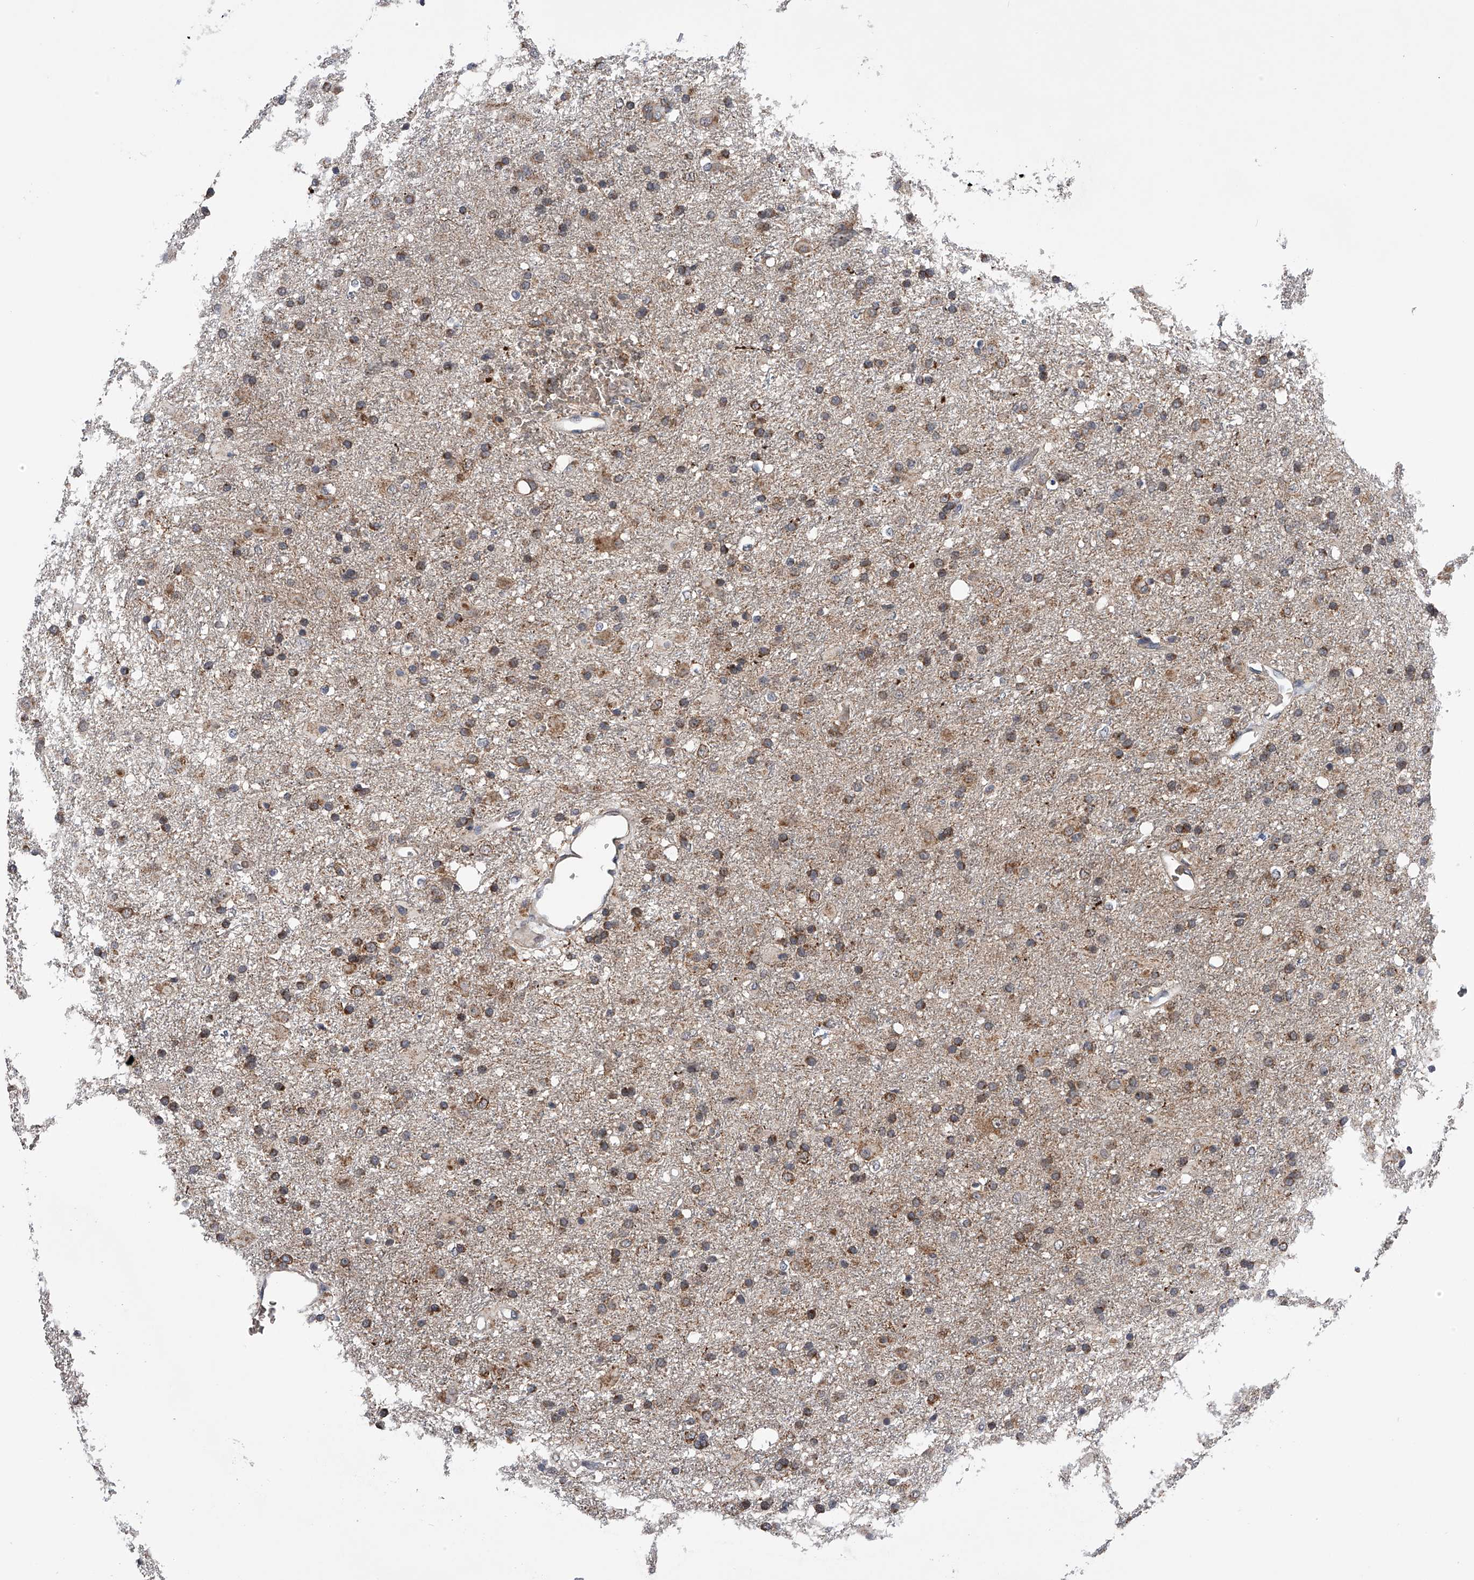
{"staining": {"intensity": "moderate", "quantity": "25%-75%", "location": "cytoplasmic/membranous"}, "tissue": "glioma", "cell_type": "Tumor cells", "image_type": "cancer", "snomed": [{"axis": "morphology", "description": "Glioma, malignant, Low grade"}, {"axis": "topography", "description": "Brain"}], "caption": "This micrograph shows IHC staining of glioma, with medium moderate cytoplasmic/membranous expression in about 25%-75% of tumor cells.", "gene": "SPOCK1", "patient": {"sex": "male", "age": 65}}